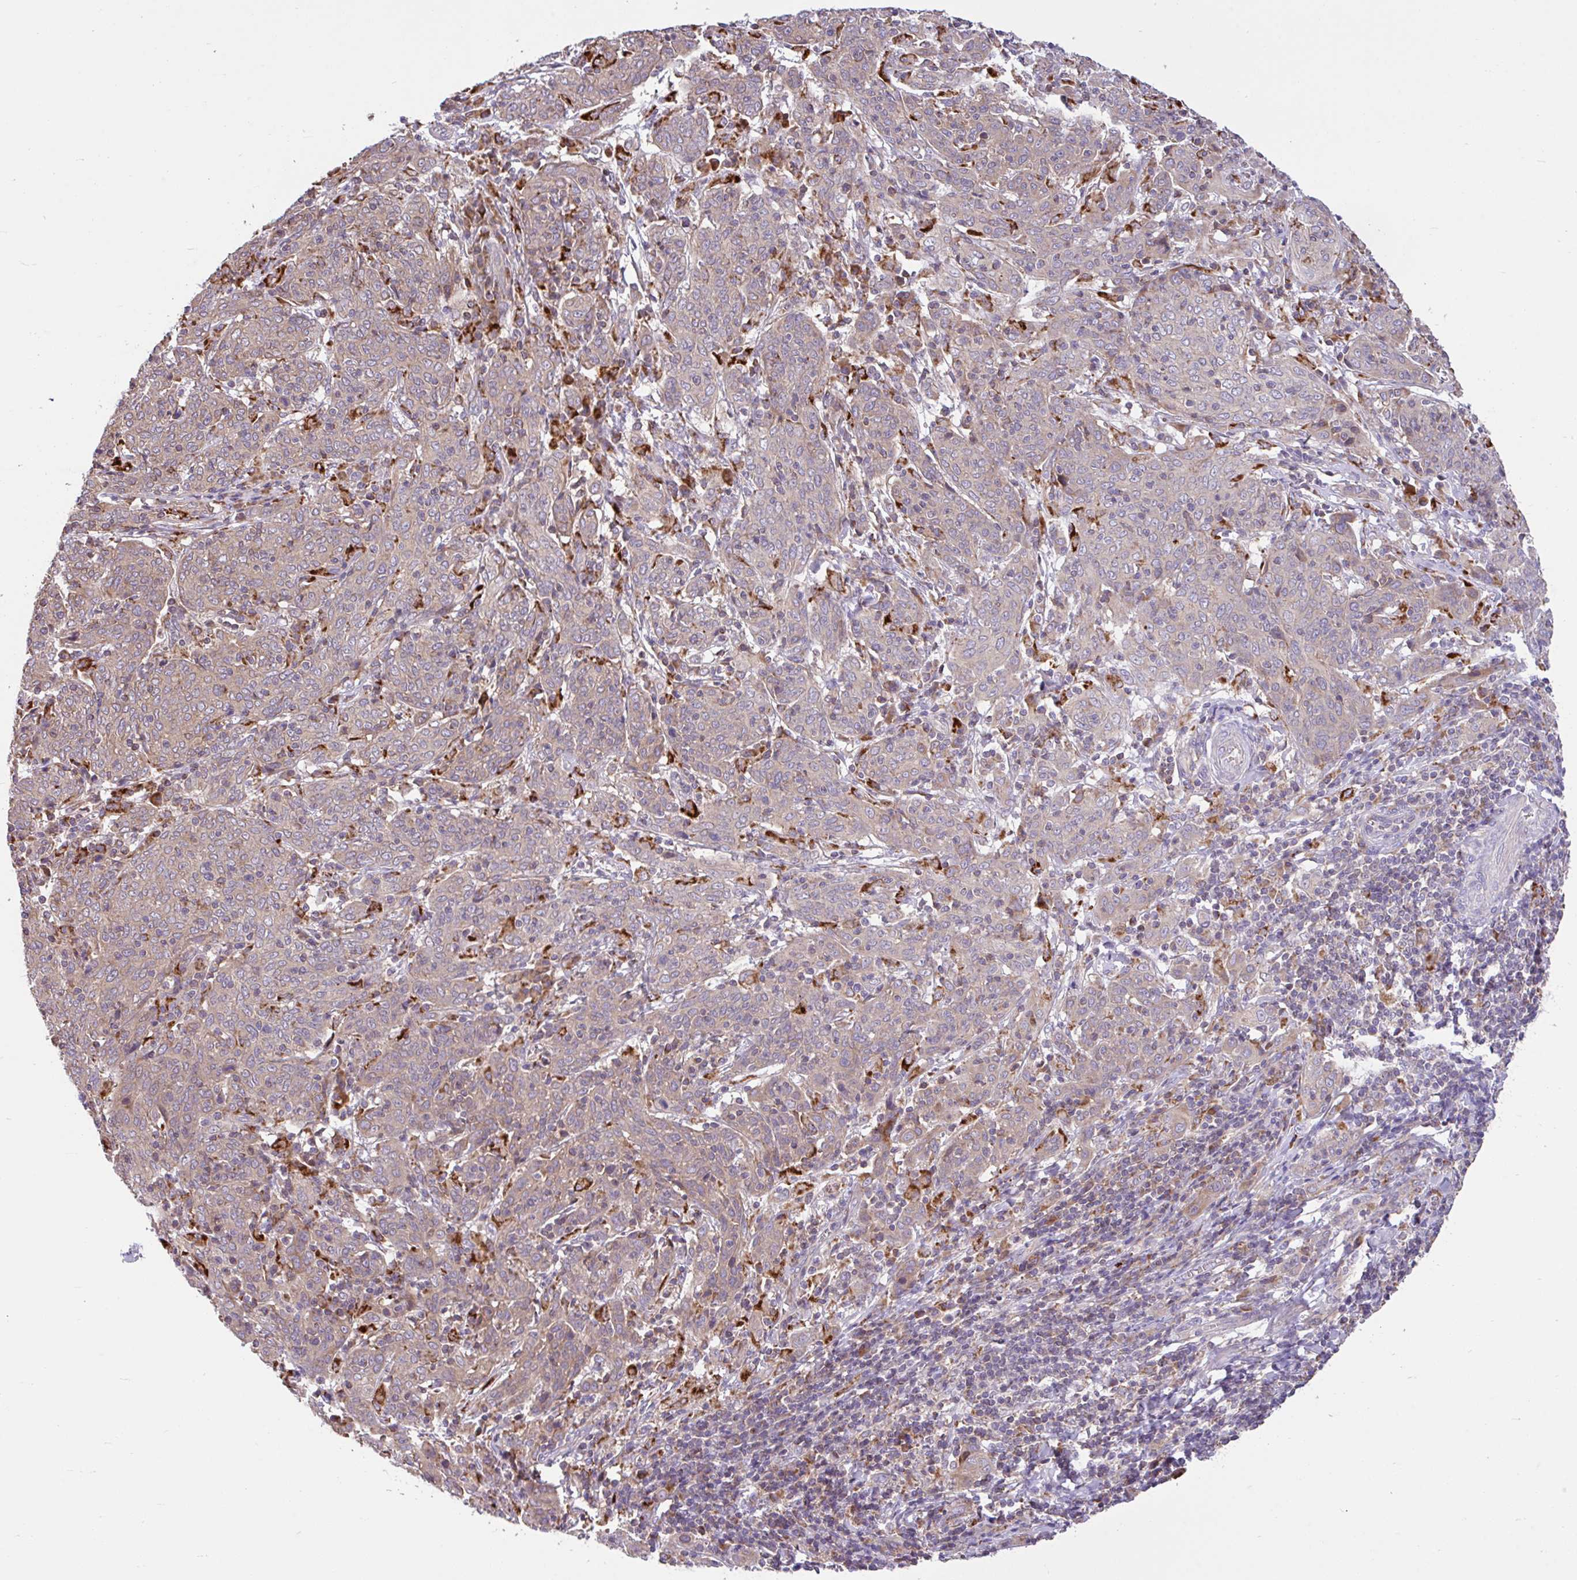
{"staining": {"intensity": "weak", "quantity": ">75%", "location": "cytoplasmic/membranous"}, "tissue": "cervical cancer", "cell_type": "Tumor cells", "image_type": "cancer", "snomed": [{"axis": "morphology", "description": "Squamous cell carcinoma, NOS"}, {"axis": "topography", "description": "Cervix"}], "caption": "Squamous cell carcinoma (cervical) tissue reveals weak cytoplasmic/membranous expression in approximately >75% of tumor cells, visualized by immunohistochemistry.", "gene": "RALBP1", "patient": {"sex": "female", "age": 67}}